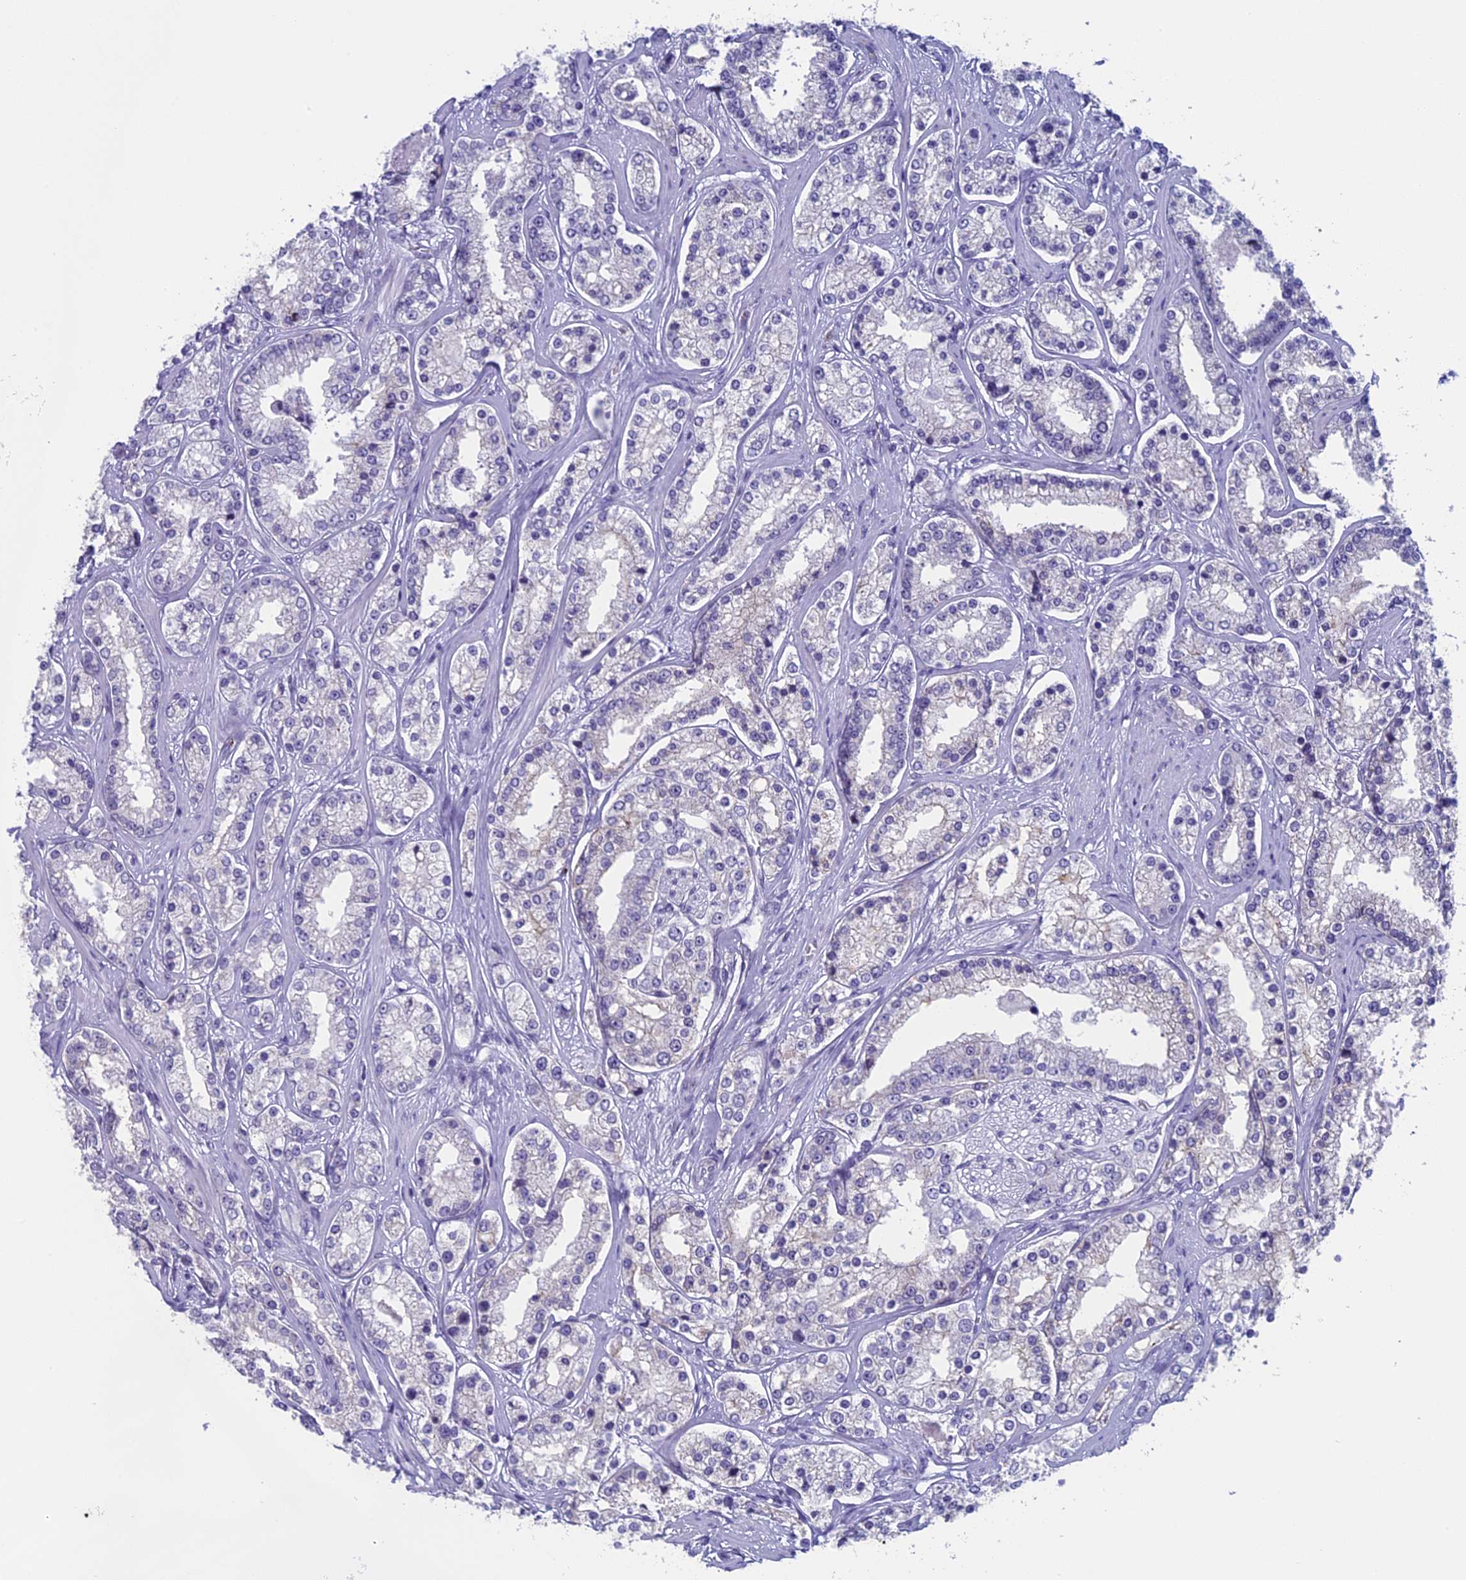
{"staining": {"intensity": "negative", "quantity": "none", "location": "none"}, "tissue": "prostate cancer", "cell_type": "Tumor cells", "image_type": "cancer", "snomed": [{"axis": "morphology", "description": "Normal tissue, NOS"}, {"axis": "morphology", "description": "Adenocarcinoma, High grade"}, {"axis": "topography", "description": "Prostate"}], "caption": "DAB immunohistochemical staining of prostate cancer shows no significant expression in tumor cells.", "gene": "AIFM2", "patient": {"sex": "male", "age": 83}}